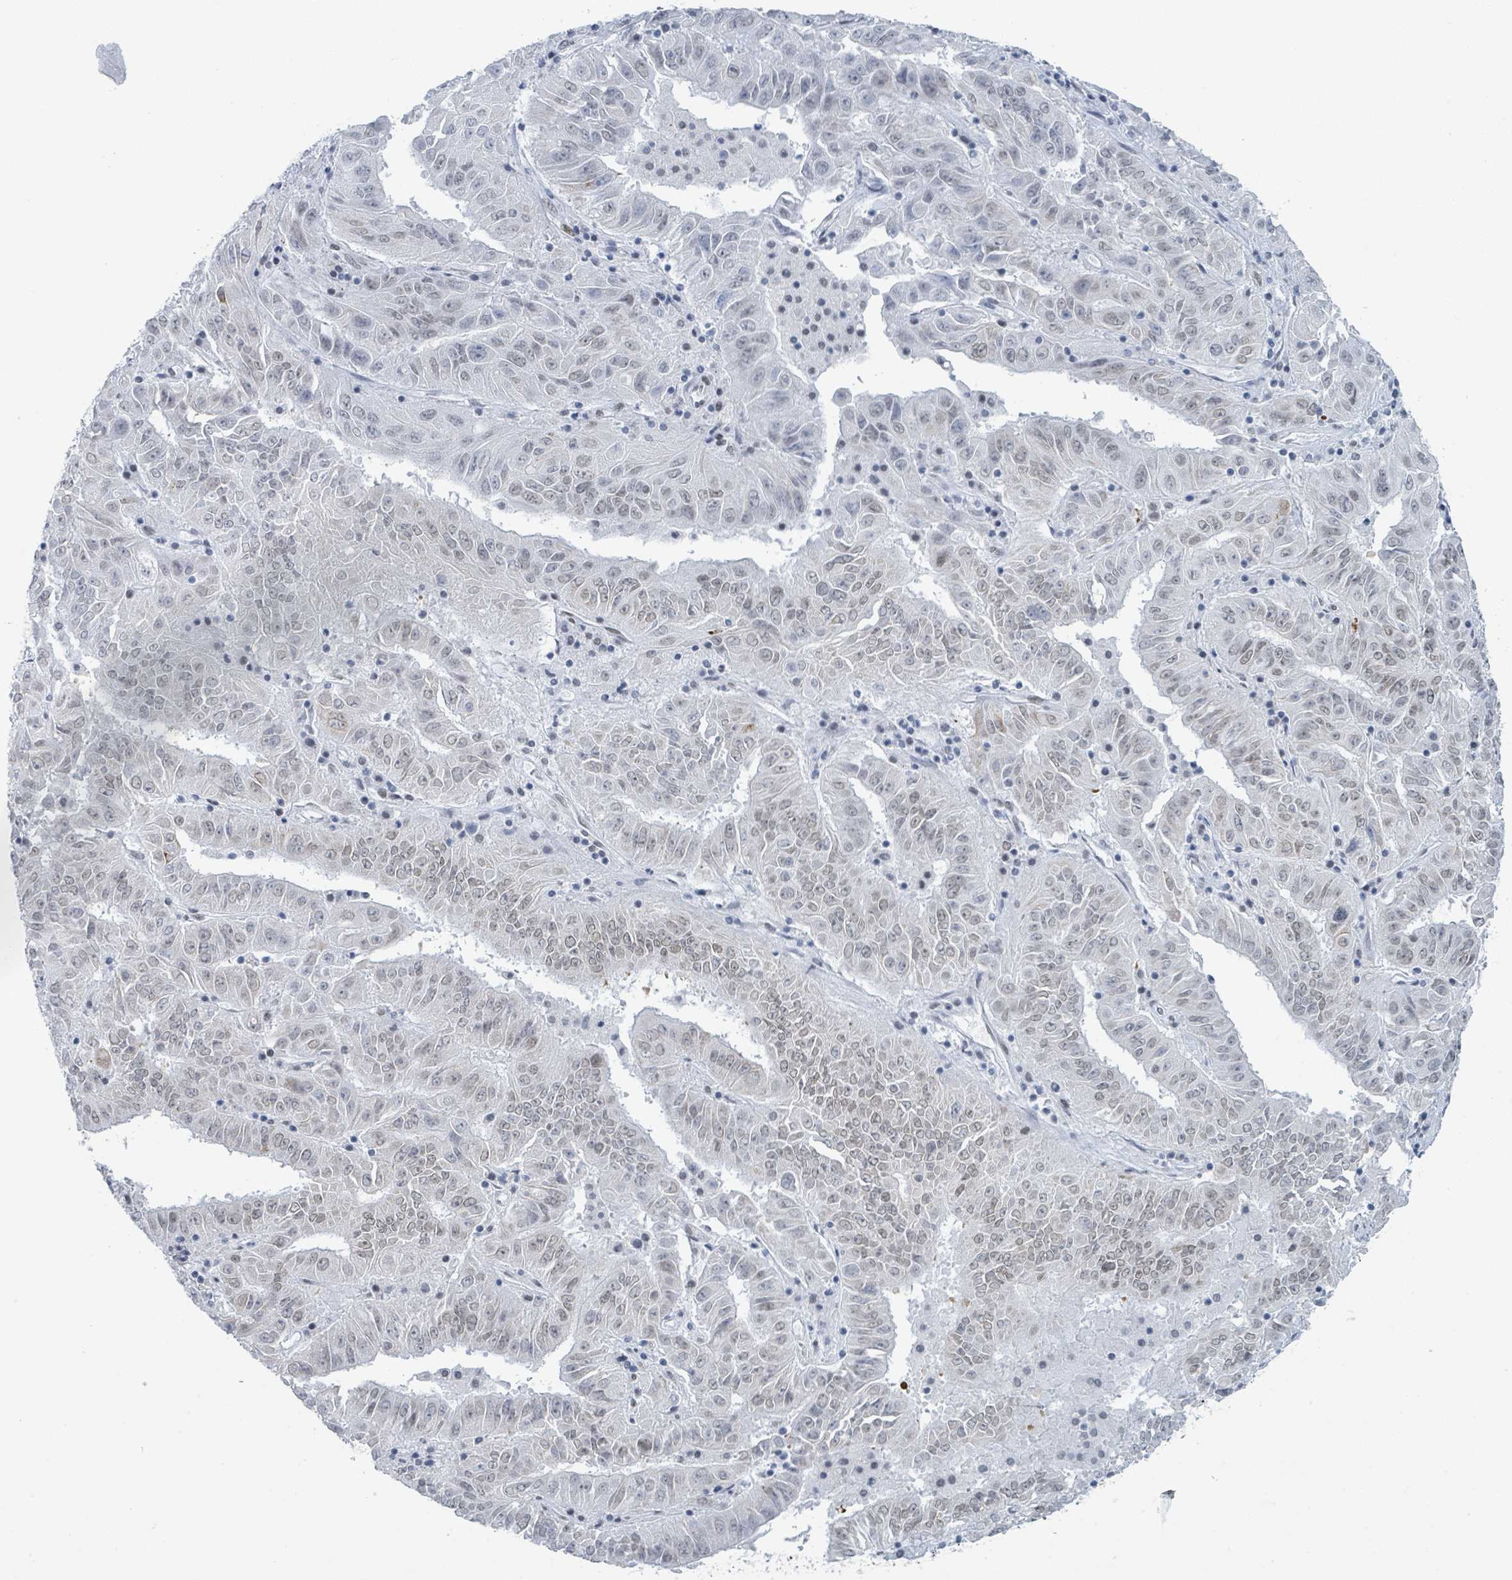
{"staining": {"intensity": "weak", "quantity": "<25%", "location": "nuclear"}, "tissue": "pancreatic cancer", "cell_type": "Tumor cells", "image_type": "cancer", "snomed": [{"axis": "morphology", "description": "Adenocarcinoma, NOS"}, {"axis": "topography", "description": "Pancreas"}], "caption": "This is an immunohistochemistry (IHC) image of pancreatic cancer (adenocarcinoma). There is no expression in tumor cells.", "gene": "EHMT2", "patient": {"sex": "male", "age": 63}}